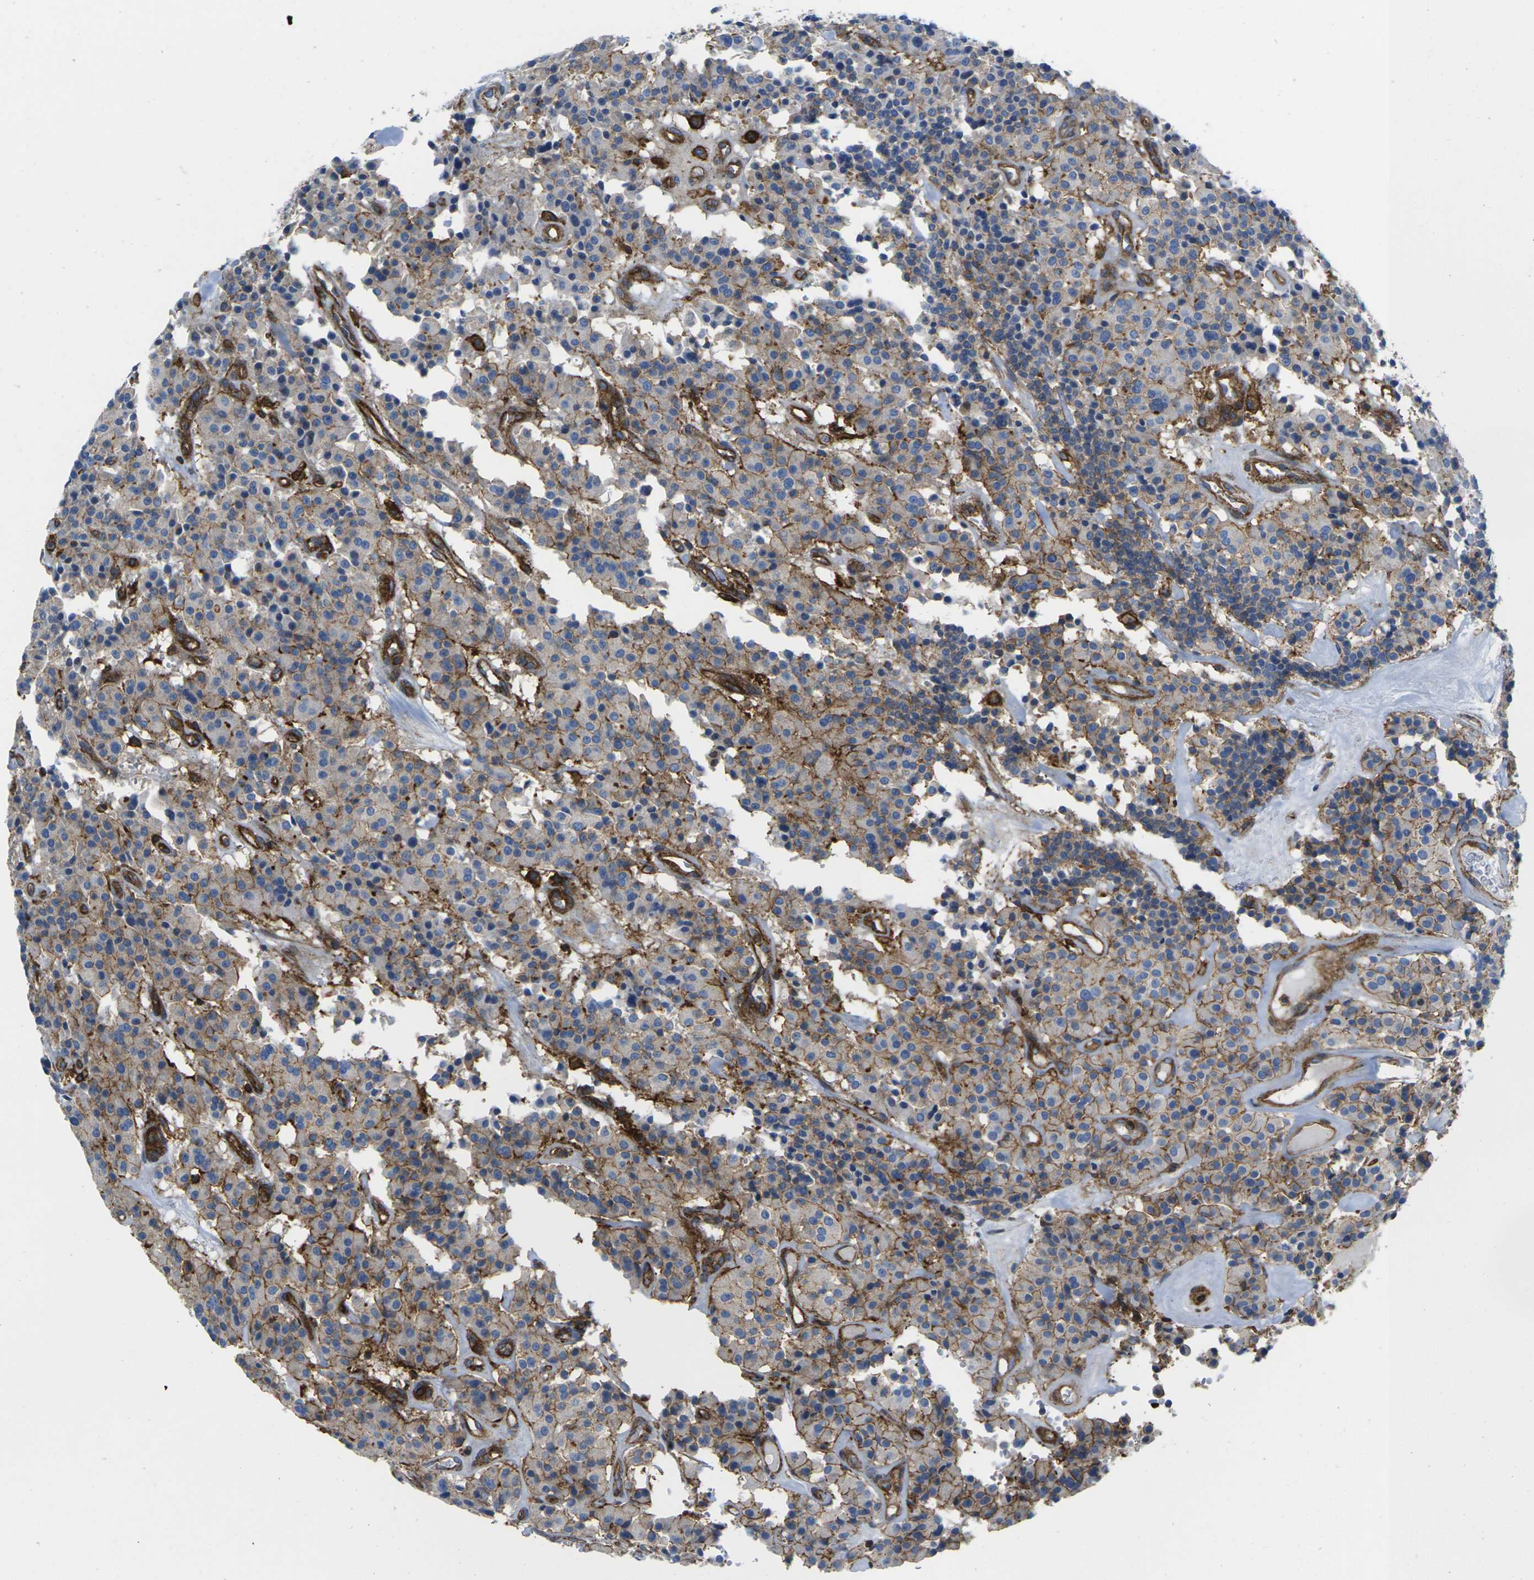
{"staining": {"intensity": "moderate", "quantity": "25%-75%", "location": "cytoplasmic/membranous"}, "tissue": "carcinoid", "cell_type": "Tumor cells", "image_type": "cancer", "snomed": [{"axis": "morphology", "description": "Carcinoid, malignant, NOS"}, {"axis": "topography", "description": "Lung"}], "caption": "A medium amount of moderate cytoplasmic/membranous expression is present in about 25%-75% of tumor cells in carcinoid tissue.", "gene": "IQGAP1", "patient": {"sex": "male", "age": 30}}